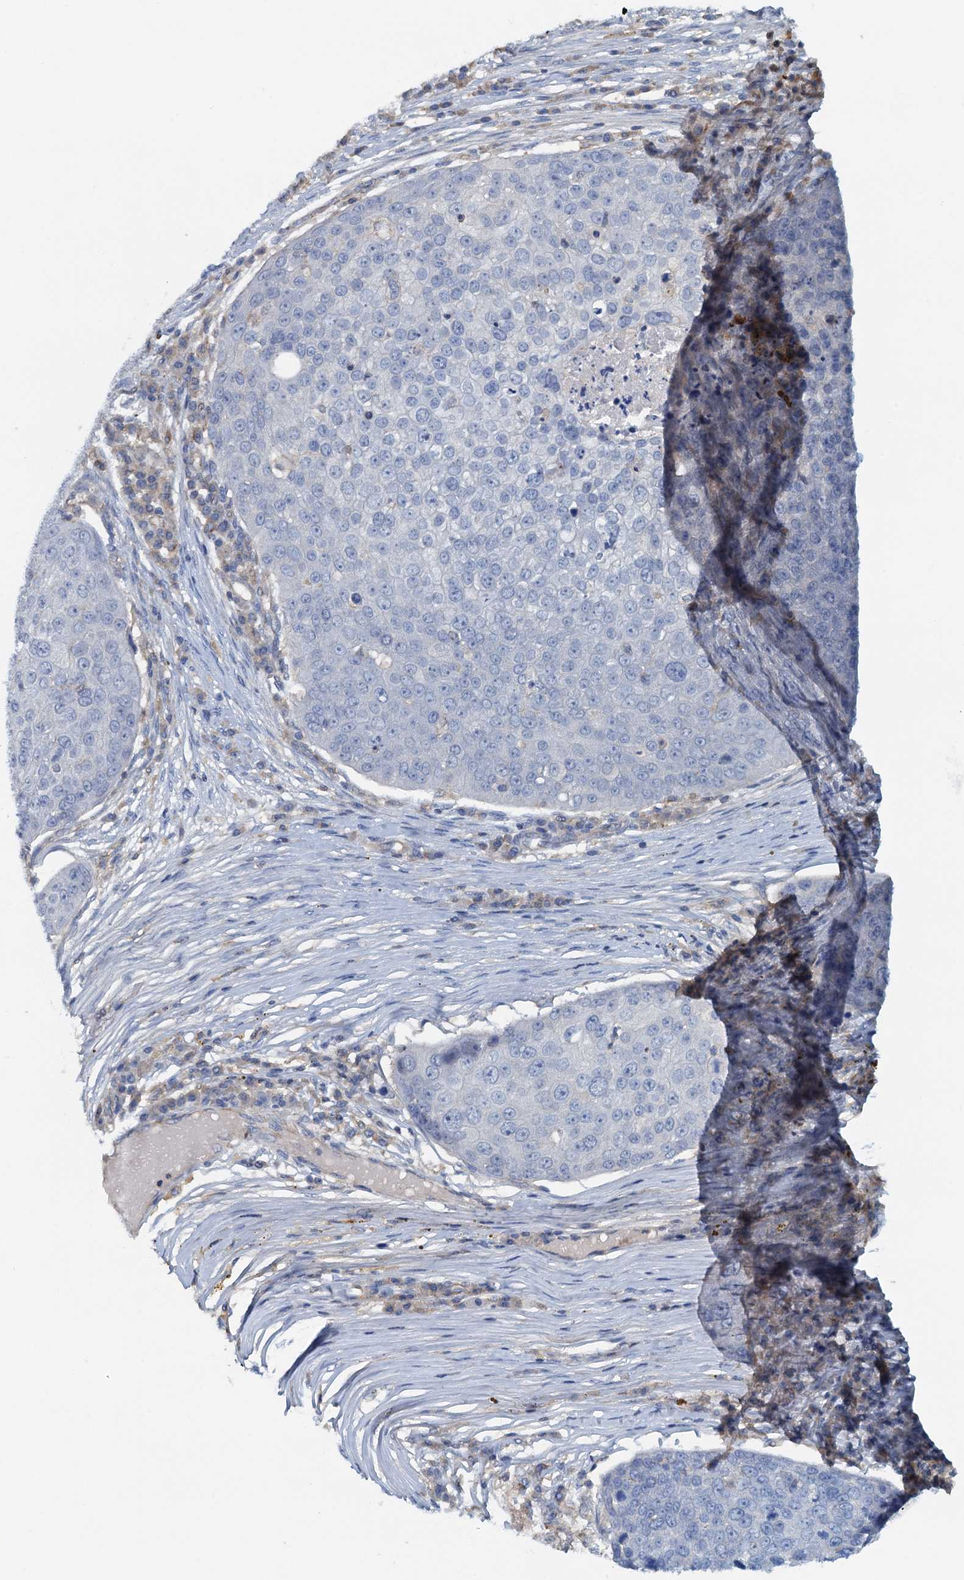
{"staining": {"intensity": "negative", "quantity": "none", "location": "none"}, "tissue": "skin cancer", "cell_type": "Tumor cells", "image_type": "cancer", "snomed": [{"axis": "morphology", "description": "Squamous cell carcinoma, NOS"}, {"axis": "topography", "description": "Skin"}], "caption": "This image is of skin cancer stained with immunohistochemistry to label a protein in brown with the nuclei are counter-stained blue. There is no expression in tumor cells.", "gene": "THAP10", "patient": {"sex": "male", "age": 71}}